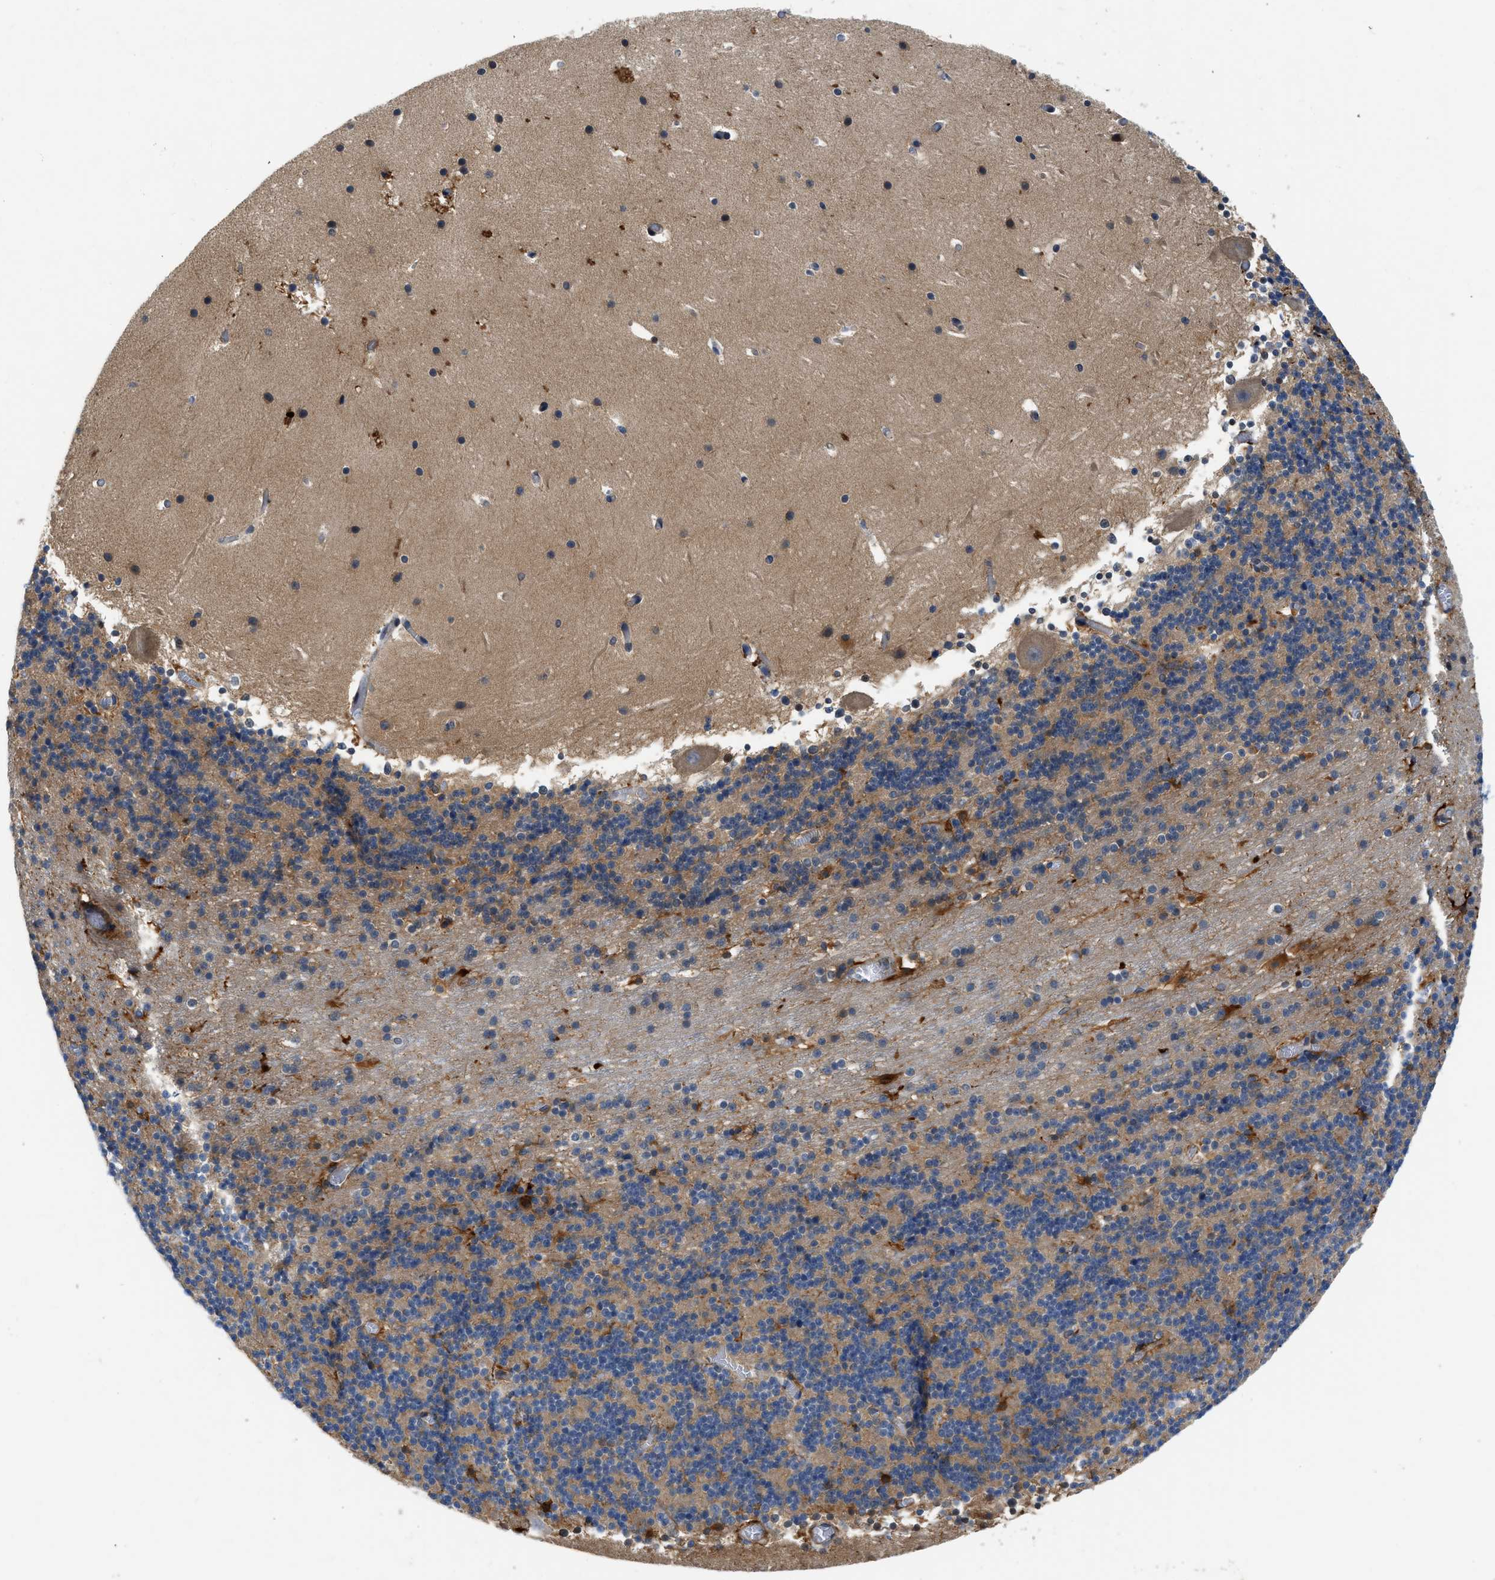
{"staining": {"intensity": "moderate", "quantity": "25%-75%", "location": "cytoplasmic/membranous"}, "tissue": "cerebellum", "cell_type": "Cells in granular layer", "image_type": "normal", "snomed": [{"axis": "morphology", "description": "Normal tissue, NOS"}, {"axis": "topography", "description": "Cerebellum"}], "caption": "Immunohistochemical staining of unremarkable human cerebellum reveals 25%-75% levels of moderate cytoplasmic/membranous protein positivity in about 25%-75% of cells in granular layer. Using DAB (3,3'-diaminobenzidine) (brown) and hematoxylin (blue) stains, captured at high magnification using brightfield microscopy.", "gene": "GPR31", "patient": {"sex": "male", "age": 45}}